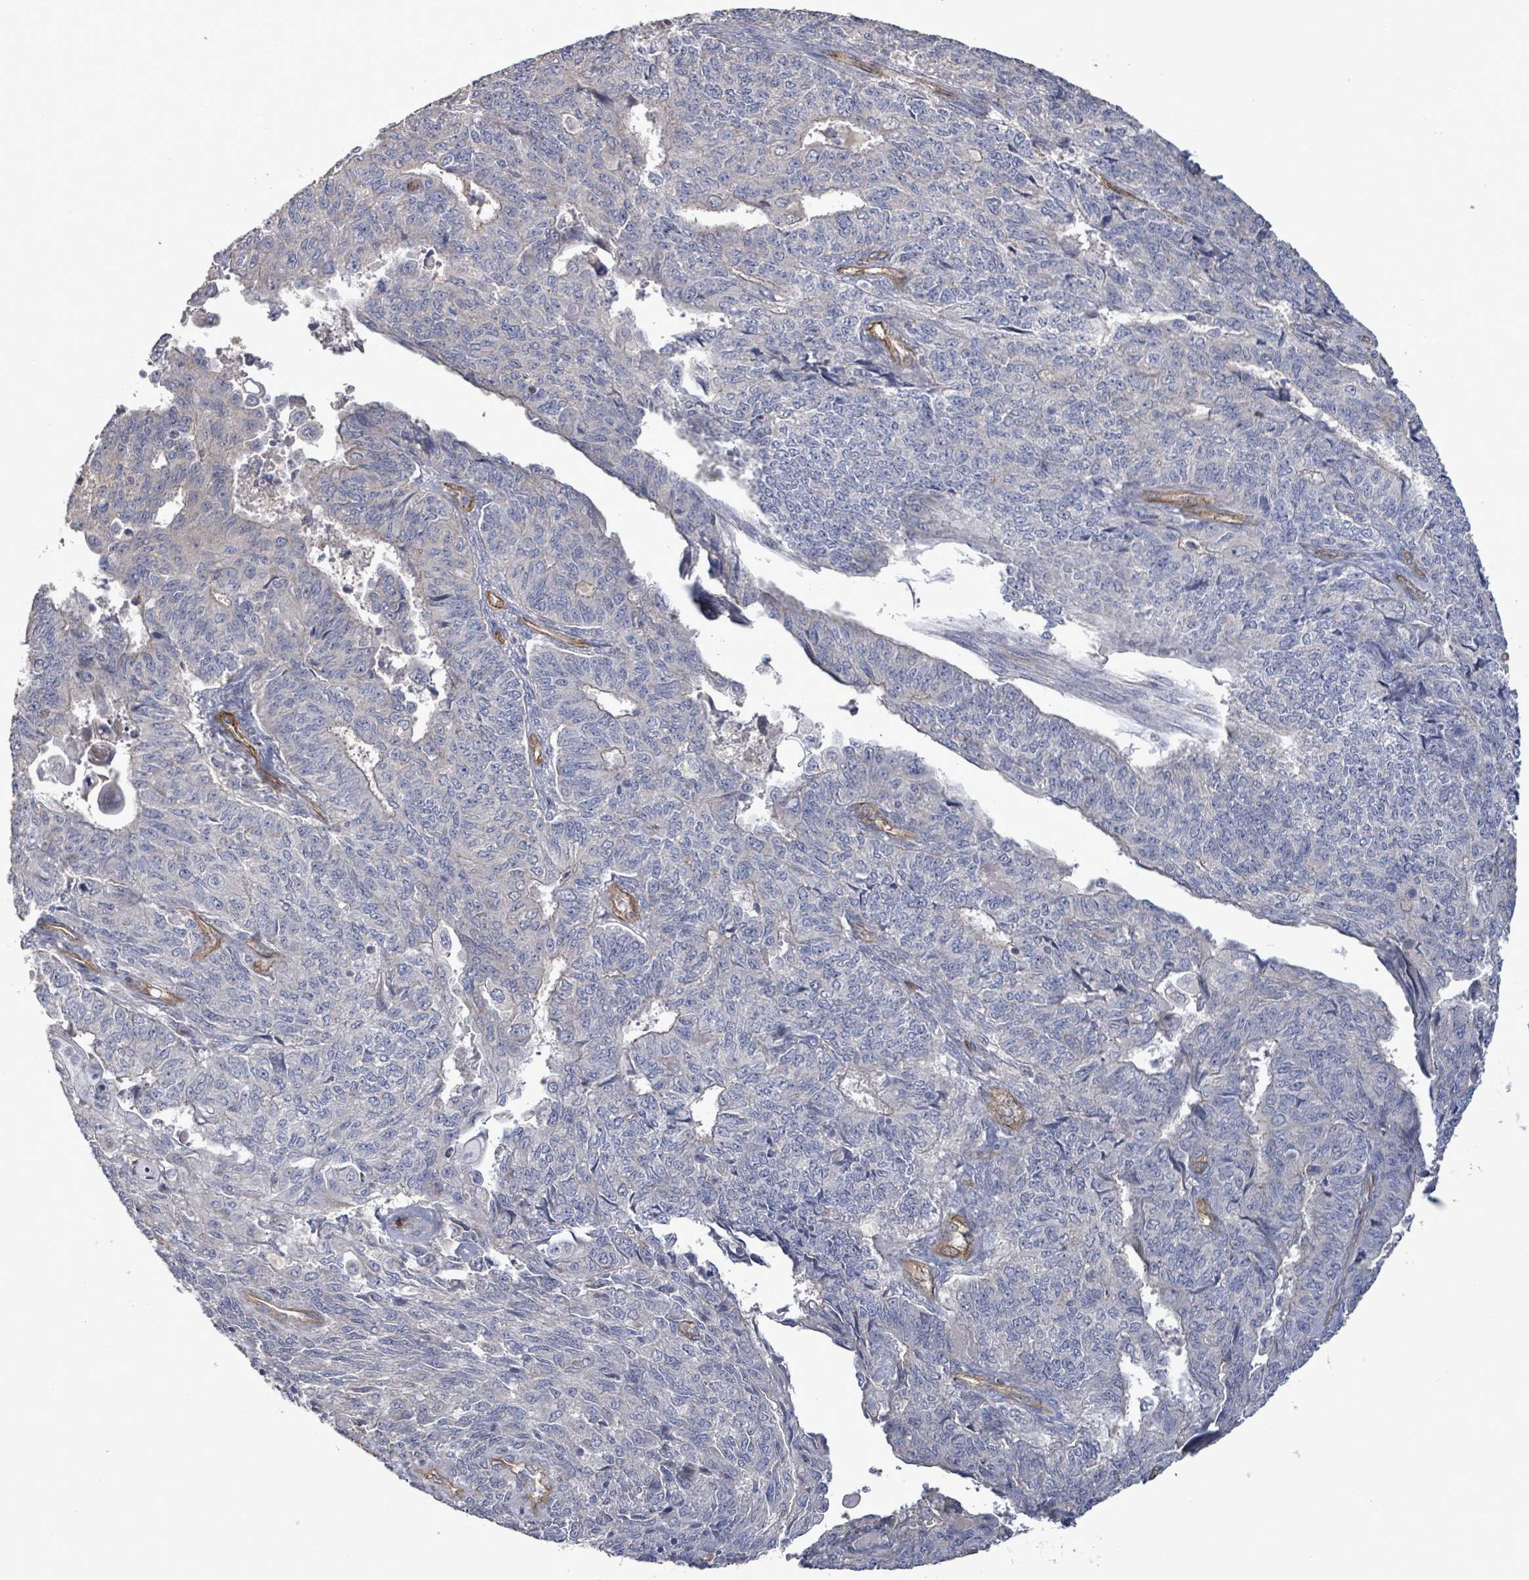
{"staining": {"intensity": "negative", "quantity": "none", "location": "none"}, "tissue": "endometrial cancer", "cell_type": "Tumor cells", "image_type": "cancer", "snomed": [{"axis": "morphology", "description": "Adenocarcinoma, NOS"}, {"axis": "topography", "description": "Endometrium"}], "caption": "DAB immunohistochemical staining of human endometrial cancer (adenocarcinoma) demonstrates no significant expression in tumor cells. (DAB IHC visualized using brightfield microscopy, high magnification).", "gene": "KANK3", "patient": {"sex": "female", "age": 32}}